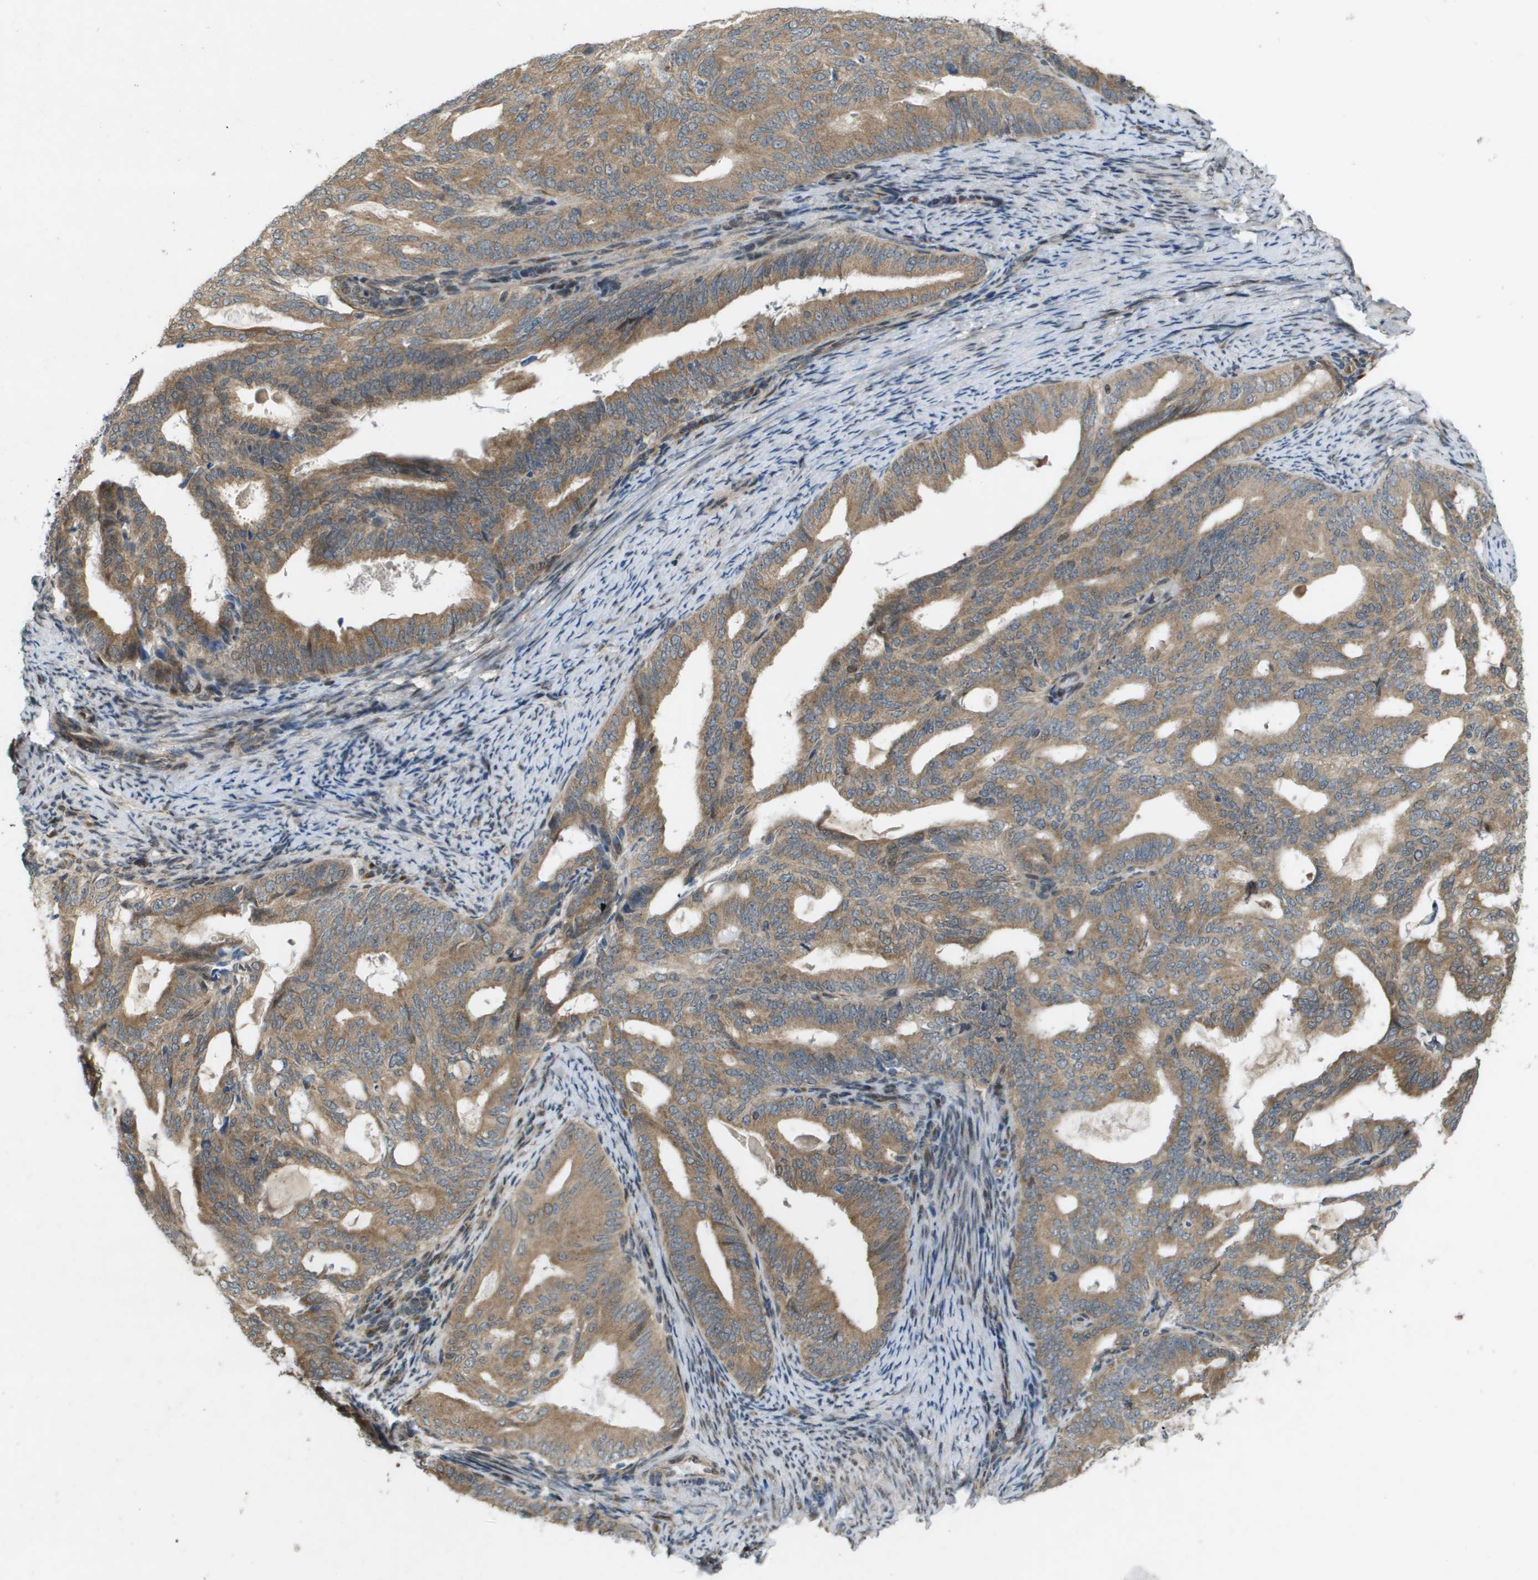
{"staining": {"intensity": "moderate", "quantity": ">75%", "location": "cytoplasmic/membranous"}, "tissue": "endometrial cancer", "cell_type": "Tumor cells", "image_type": "cancer", "snomed": [{"axis": "morphology", "description": "Adenocarcinoma, NOS"}, {"axis": "topography", "description": "Endometrium"}], "caption": "Human endometrial cancer stained with a protein marker reveals moderate staining in tumor cells.", "gene": "IFNLR1", "patient": {"sex": "female", "age": 58}}